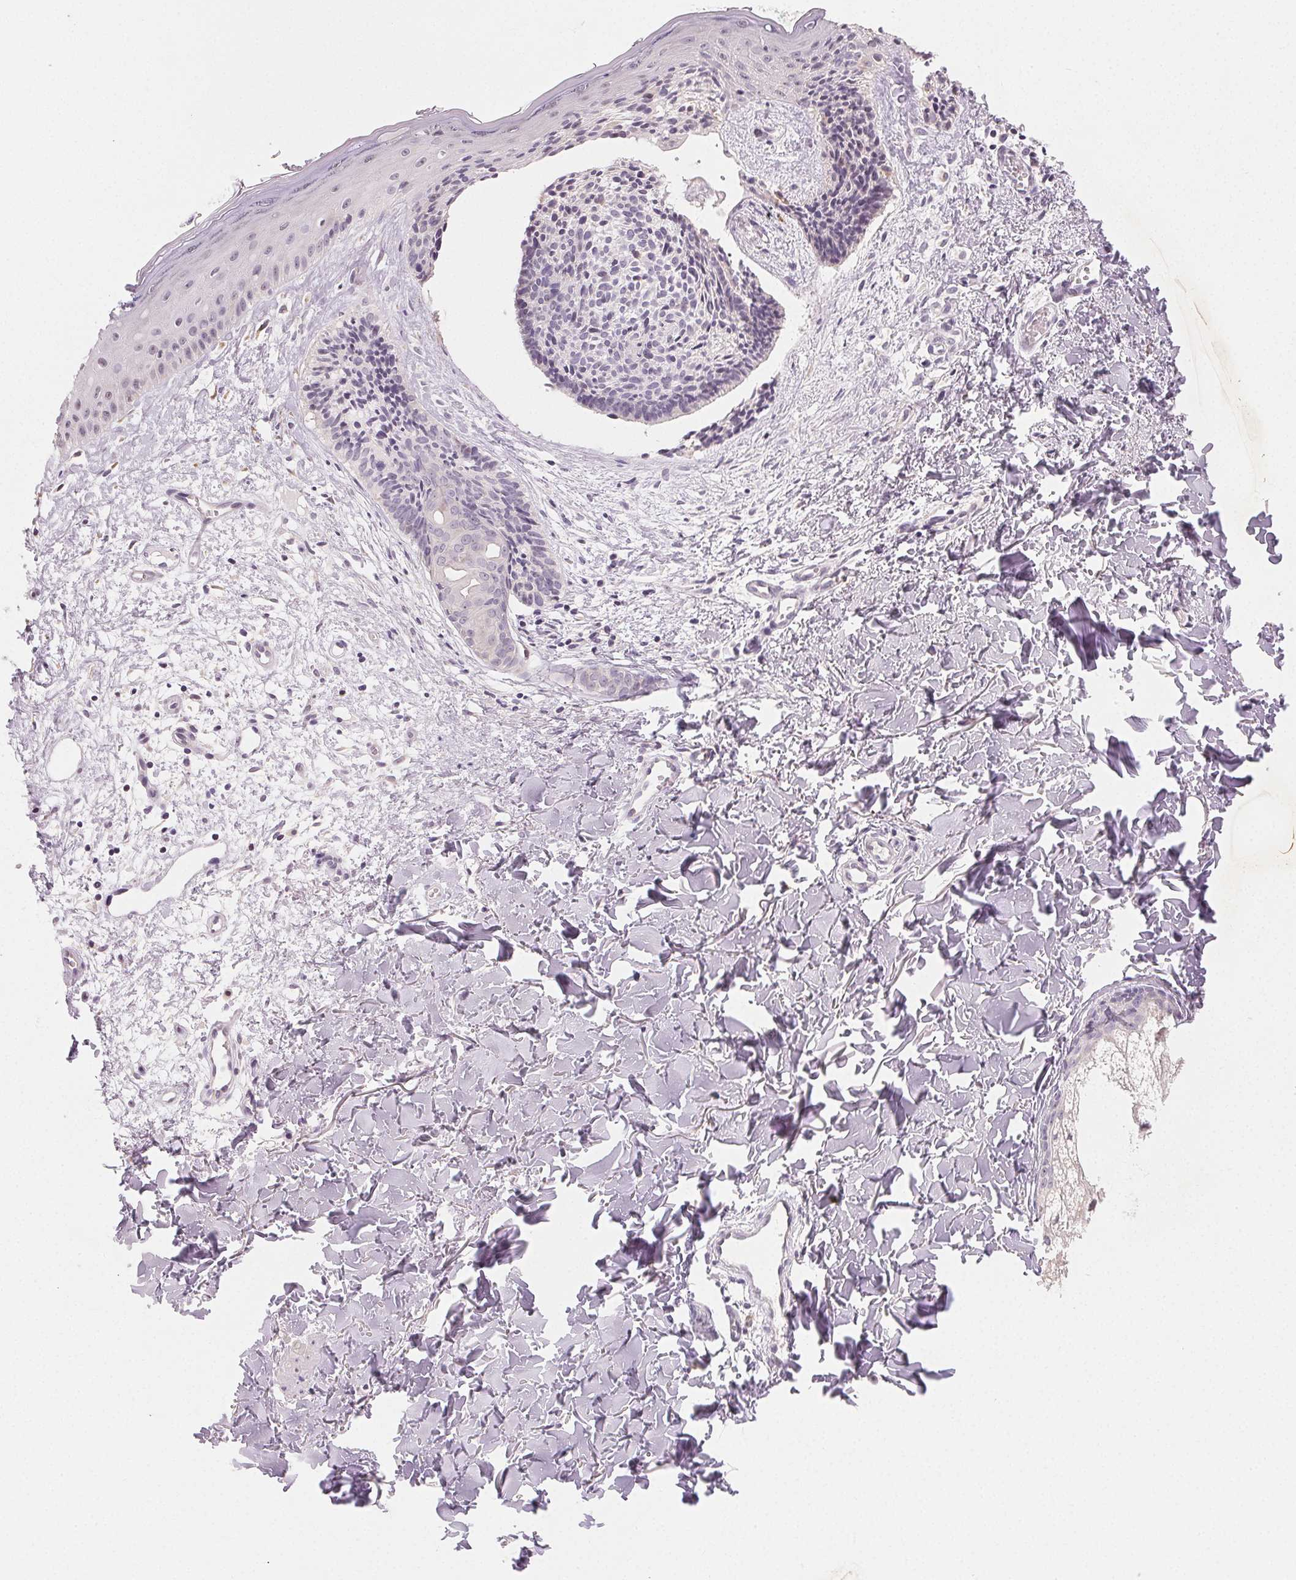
{"staining": {"intensity": "negative", "quantity": "none", "location": "none"}, "tissue": "skin cancer", "cell_type": "Tumor cells", "image_type": "cancer", "snomed": [{"axis": "morphology", "description": "Basal cell carcinoma"}, {"axis": "topography", "description": "Skin"}], "caption": "Immunohistochemistry (IHC) of human skin cancer displays no expression in tumor cells.", "gene": "MYBL1", "patient": {"sex": "male", "age": 51}}